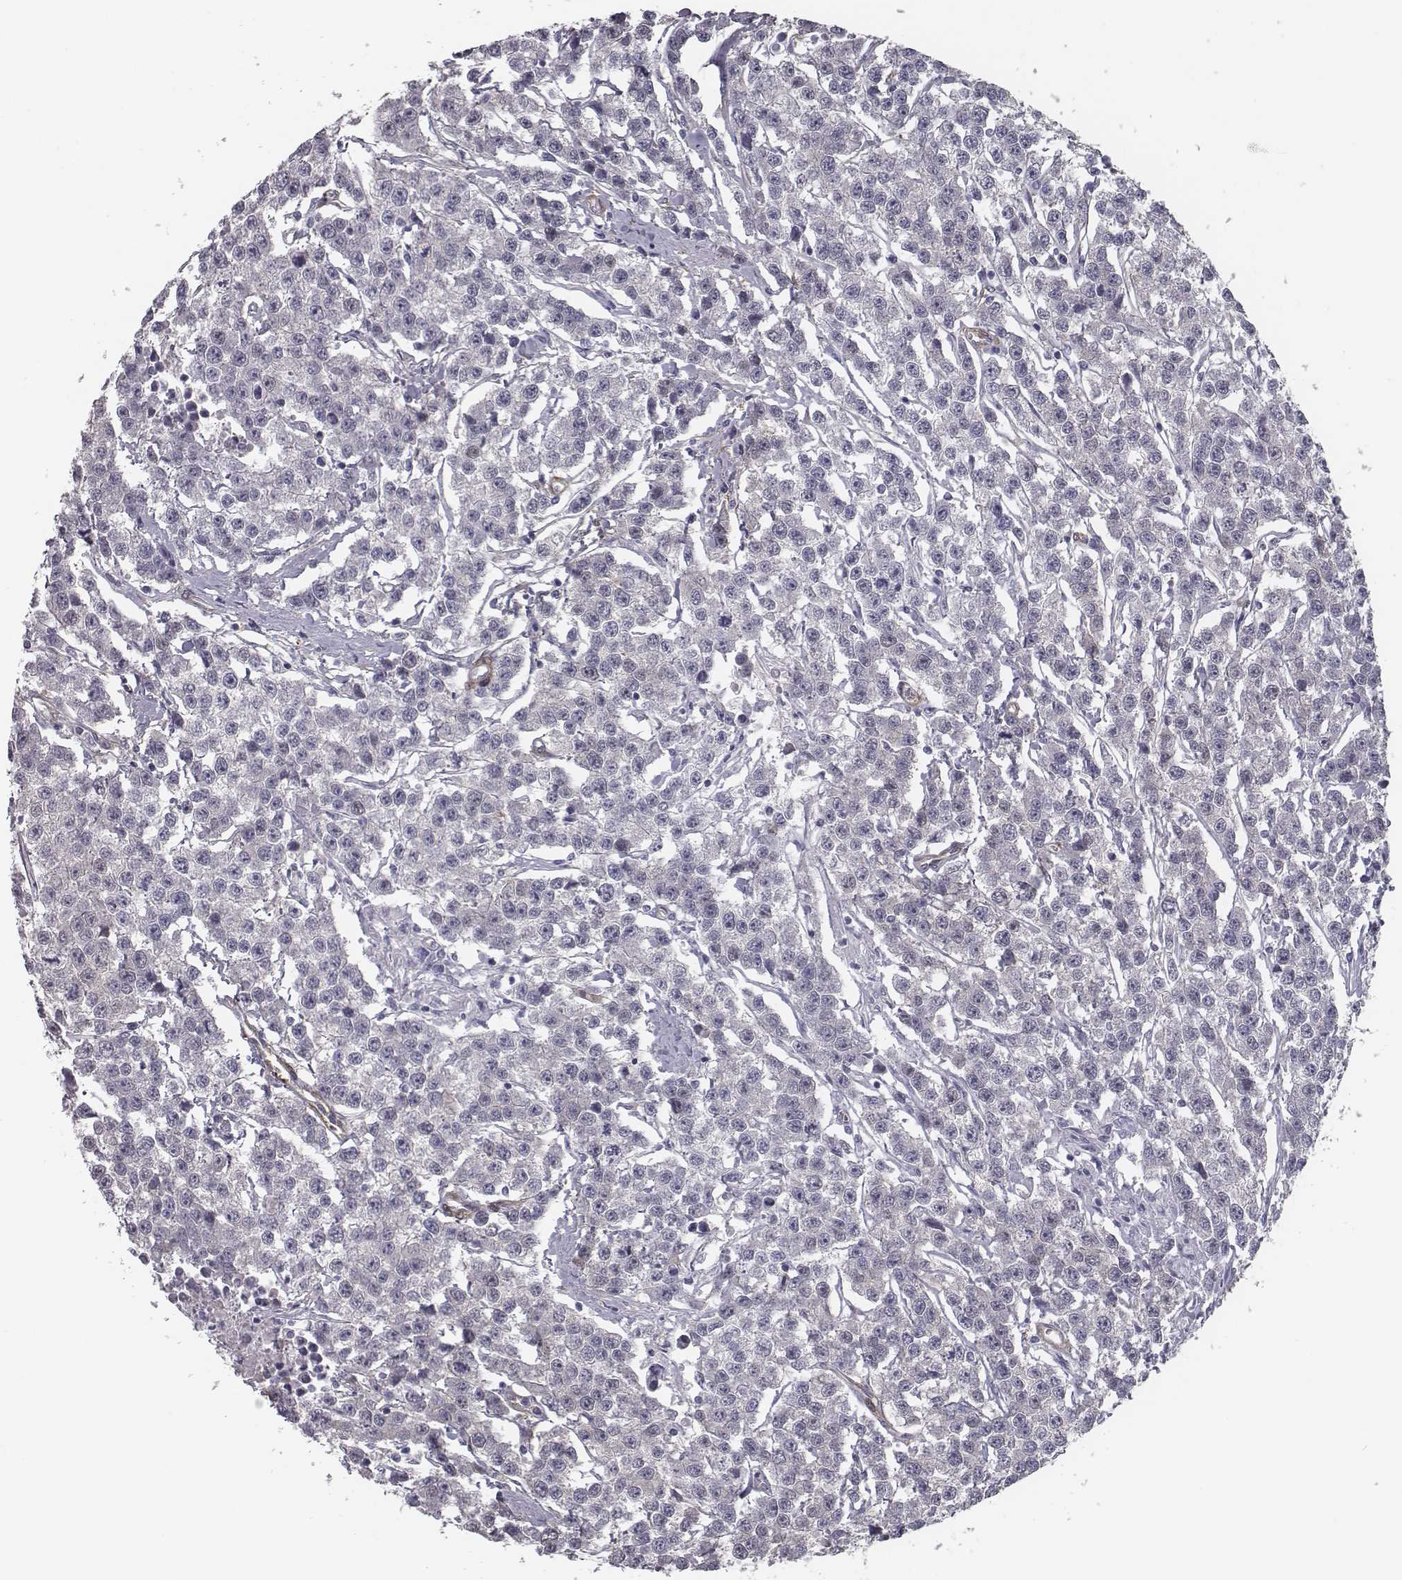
{"staining": {"intensity": "negative", "quantity": "none", "location": "none"}, "tissue": "testis cancer", "cell_type": "Tumor cells", "image_type": "cancer", "snomed": [{"axis": "morphology", "description": "Seminoma, NOS"}, {"axis": "topography", "description": "Testis"}], "caption": "High magnification brightfield microscopy of testis cancer (seminoma) stained with DAB (3,3'-diaminobenzidine) (brown) and counterstained with hematoxylin (blue): tumor cells show no significant expression.", "gene": "ISYNA1", "patient": {"sex": "male", "age": 59}}